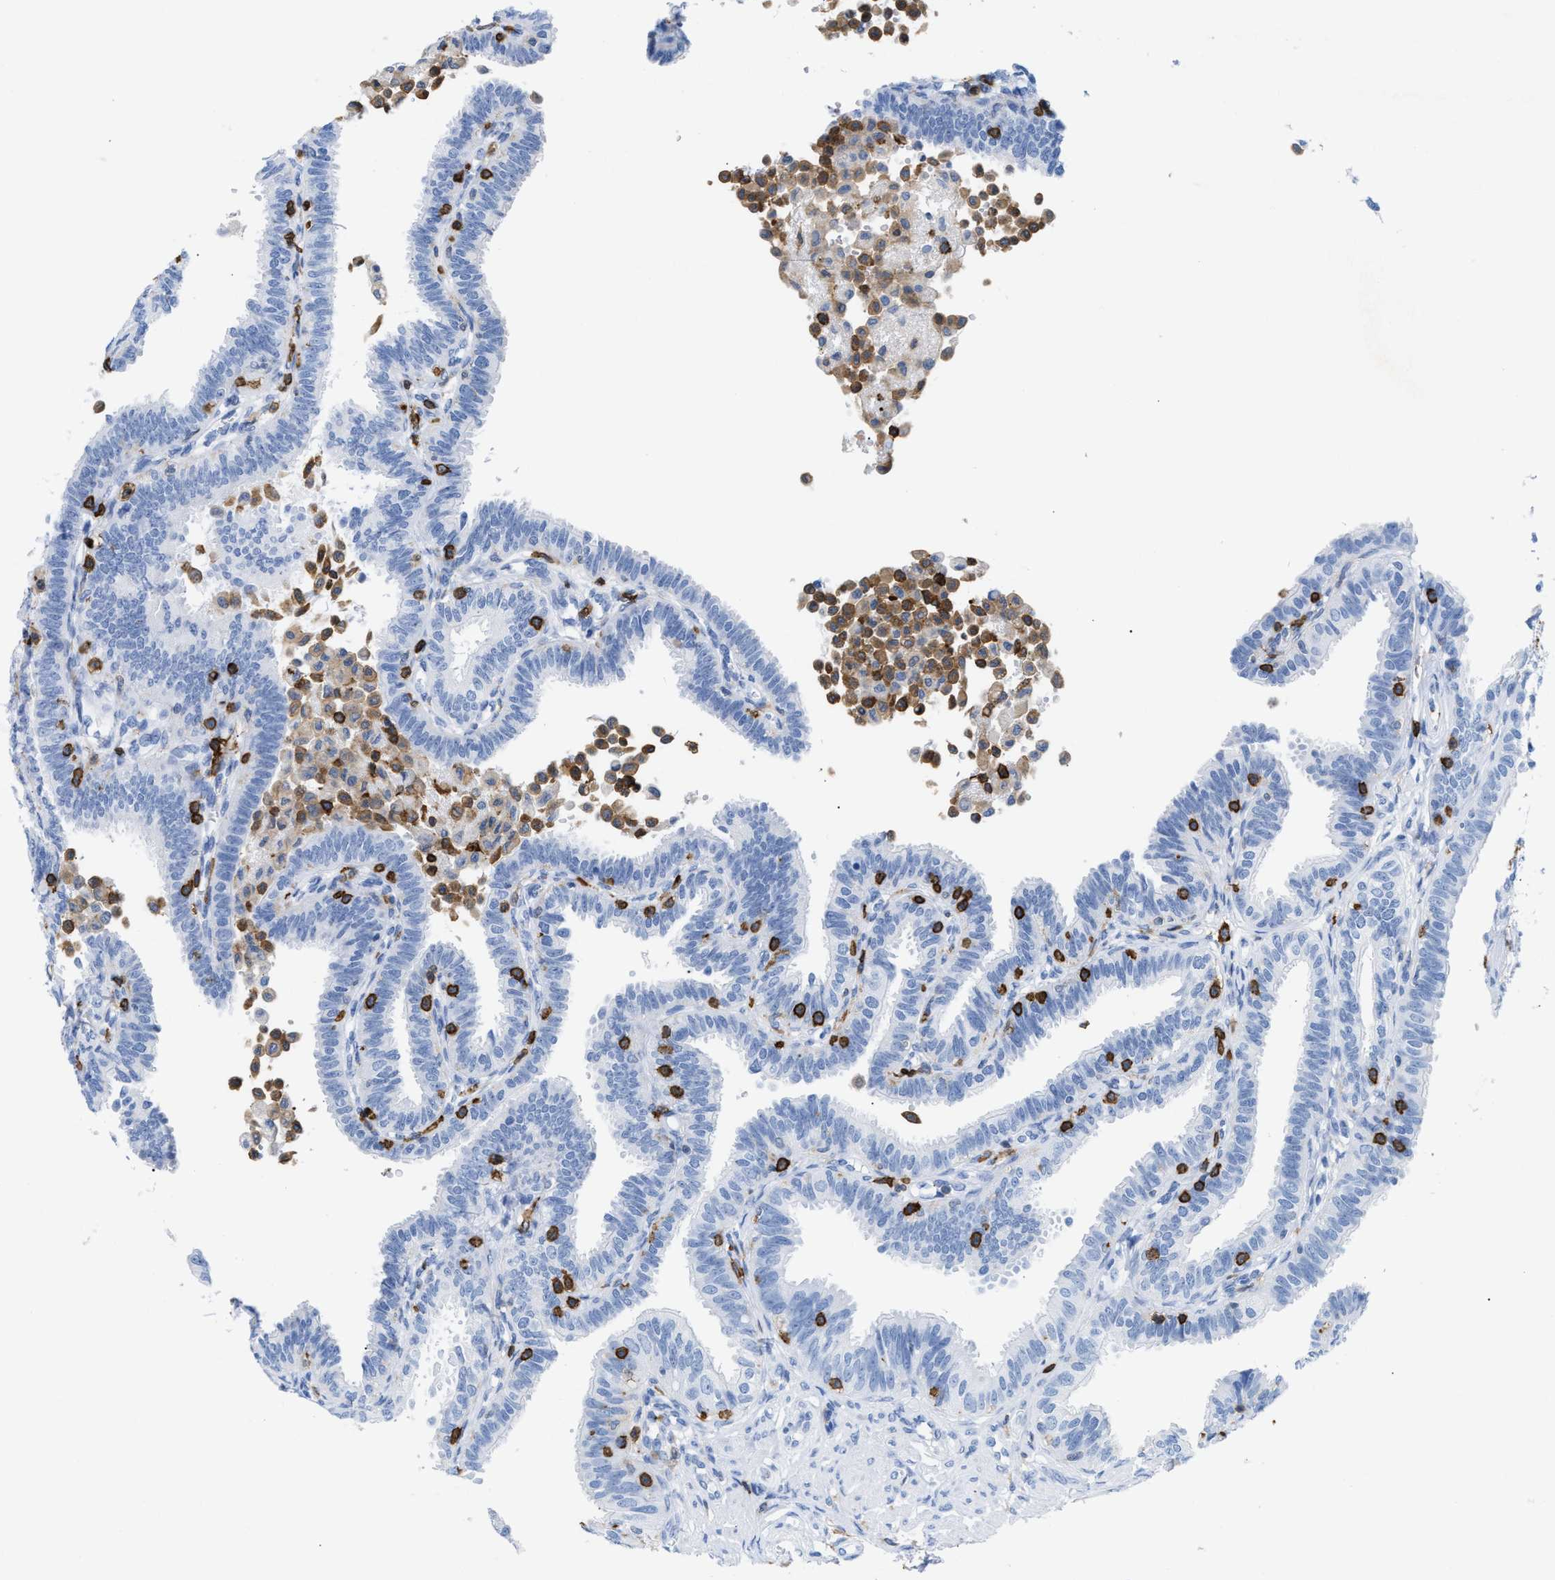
{"staining": {"intensity": "negative", "quantity": "none", "location": "none"}, "tissue": "fallopian tube", "cell_type": "Glandular cells", "image_type": "normal", "snomed": [{"axis": "morphology", "description": "Normal tissue, NOS"}, {"axis": "topography", "description": "Fallopian tube"}, {"axis": "topography", "description": "Placenta"}], "caption": "IHC micrograph of benign fallopian tube: fallopian tube stained with DAB displays no significant protein expression in glandular cells.", "gene": "LCP1", "patient": {"sex": "female", "age": 34}}